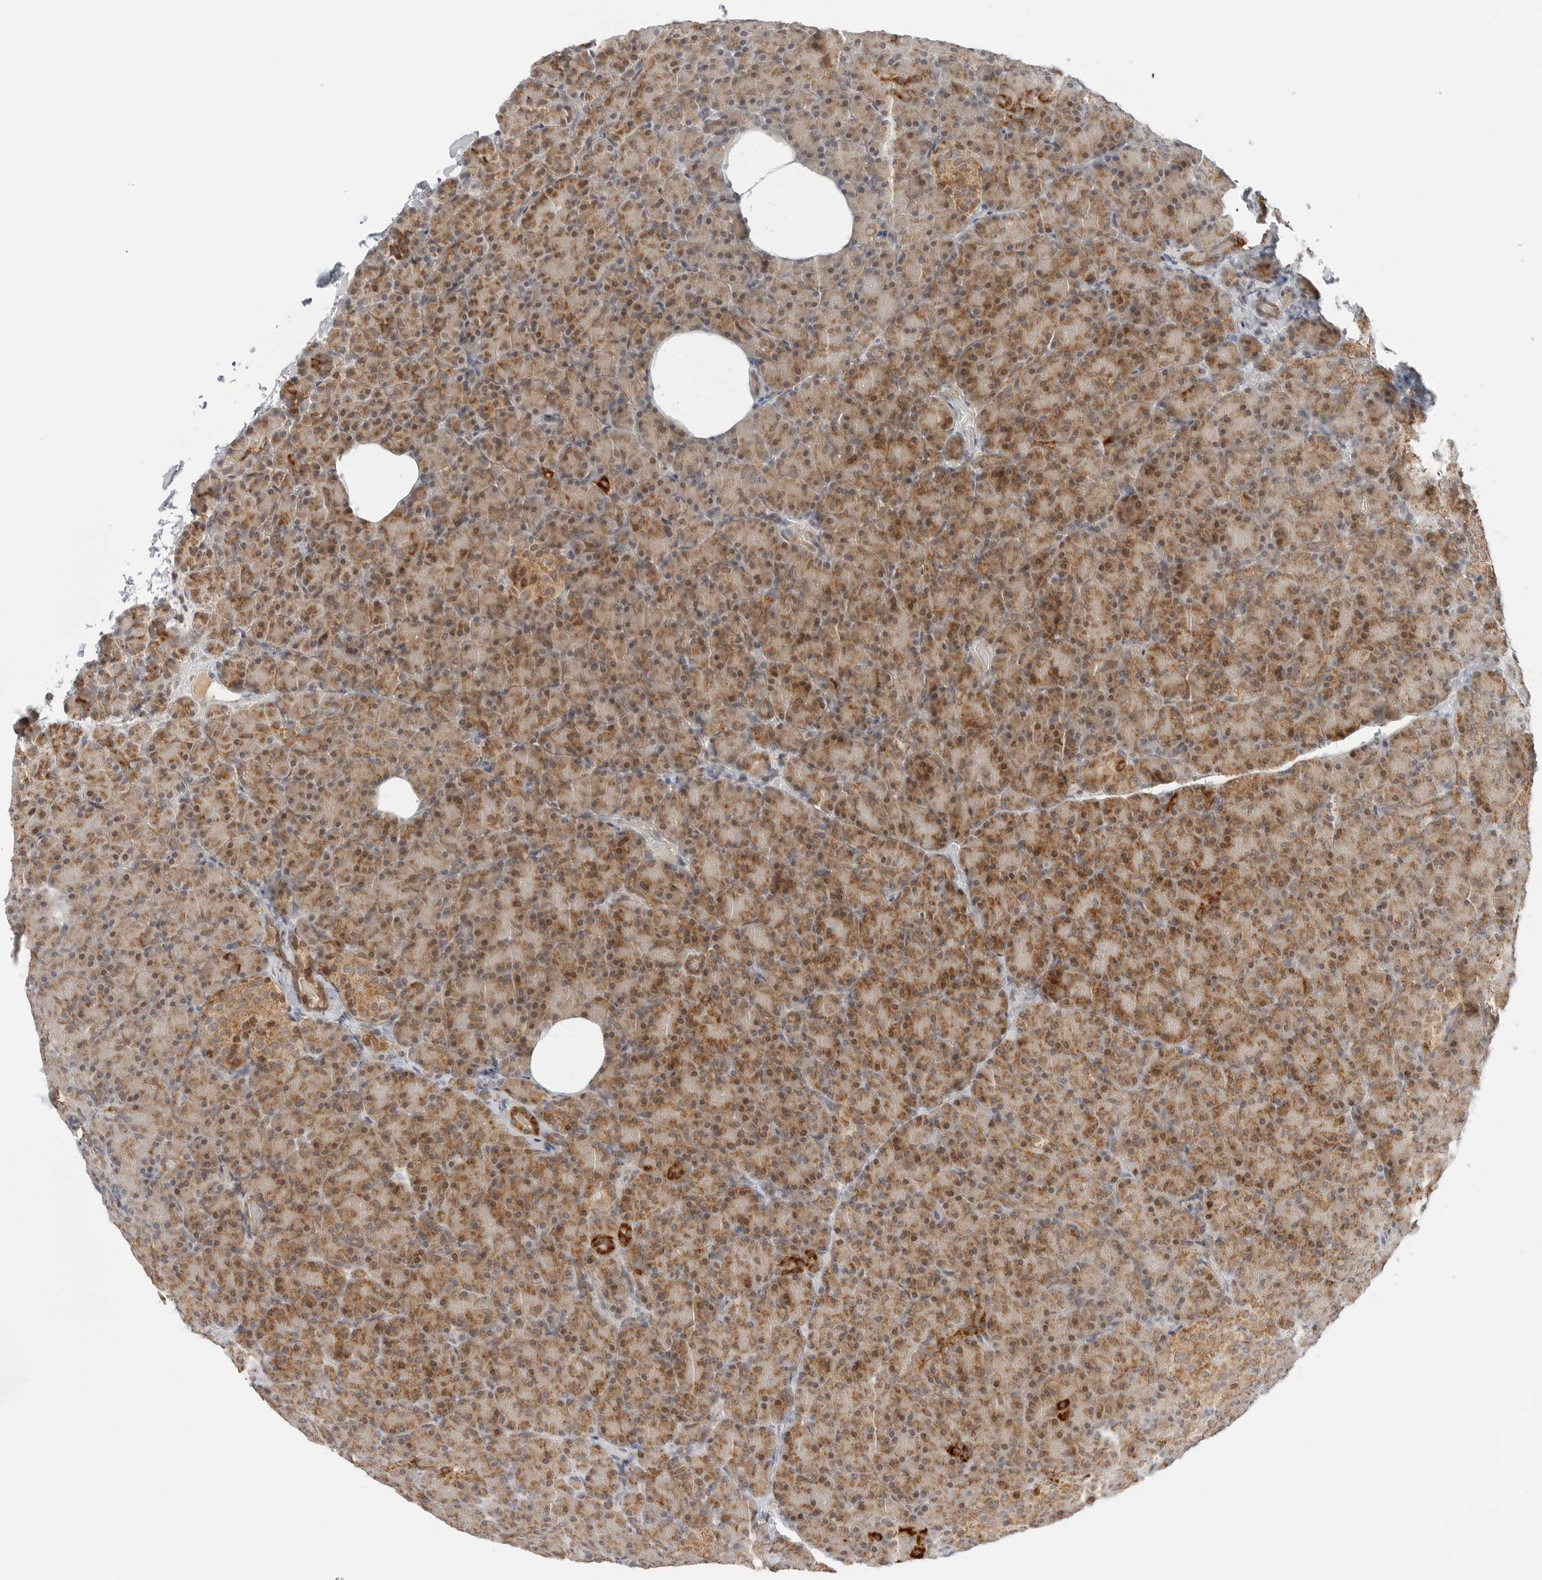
{"staining": {"intensity": "moderate", "quantity": ">75%", "location": "cytoplasmic/membranous"}, "tissue": "pancreas", "cell_type": "Exocrine glandular cells", "image_type": "normal", "snomed": [{"axis": "morphology", "description": "Normal tissue, NOS"}, {"axis": "topography", "description": "Pancreas"}], "caption": "This is a photomicrograph of immunohistochemistry (IHC) staining of unremarkable pancreas, which shows moderate staining in the cytoplasmic/membranous of exocrine glandular cells.", "gene": "DYRK4", "patient": {"sex": "female", "age": 43}}